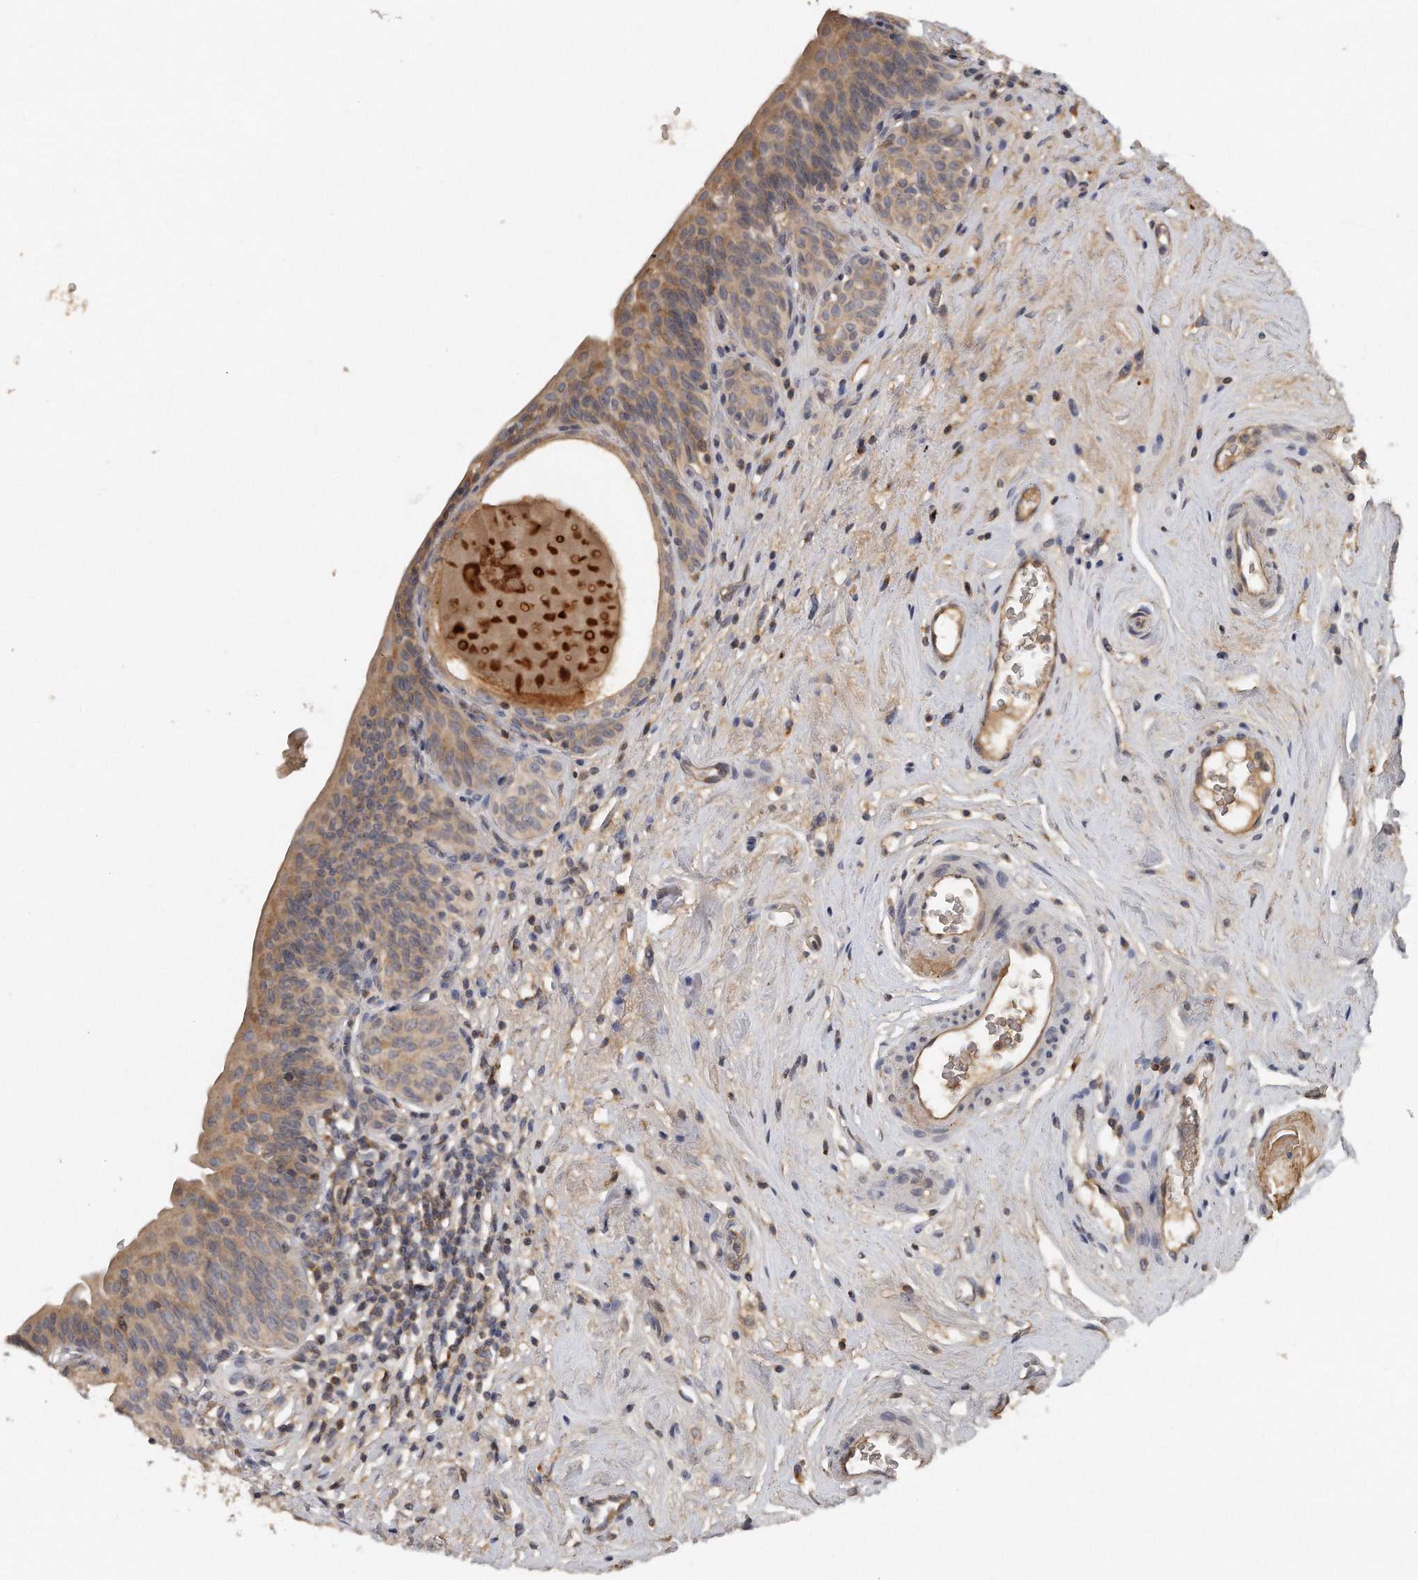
{"staining": {"intensity": "moderate", "quantity": ">75%", "location": "cytoplasmic/membranous"}, "tissue": "urinary bladder", "cell_type": "Urothelial cells", "image_type": "normal", "snomed": [{"axis": "morphology", "description": "Normal tissue, NOS"}, {"axis": "topography", "description": "Urinary bladder"}], "caption": "Immunohistochemistry (IHC) photomicrograph of unremarkable urinary bladder: human urinary bladder stained using IHC demonstrates medium levels of moderate protein expression localized specifically in the cytoplasmic/membranous of urothelial cells, appearing as a cytoplasmic/membranous brown color.", "gene": "TRAPPC14", "patient": {"sex": "male", "age": 83}}